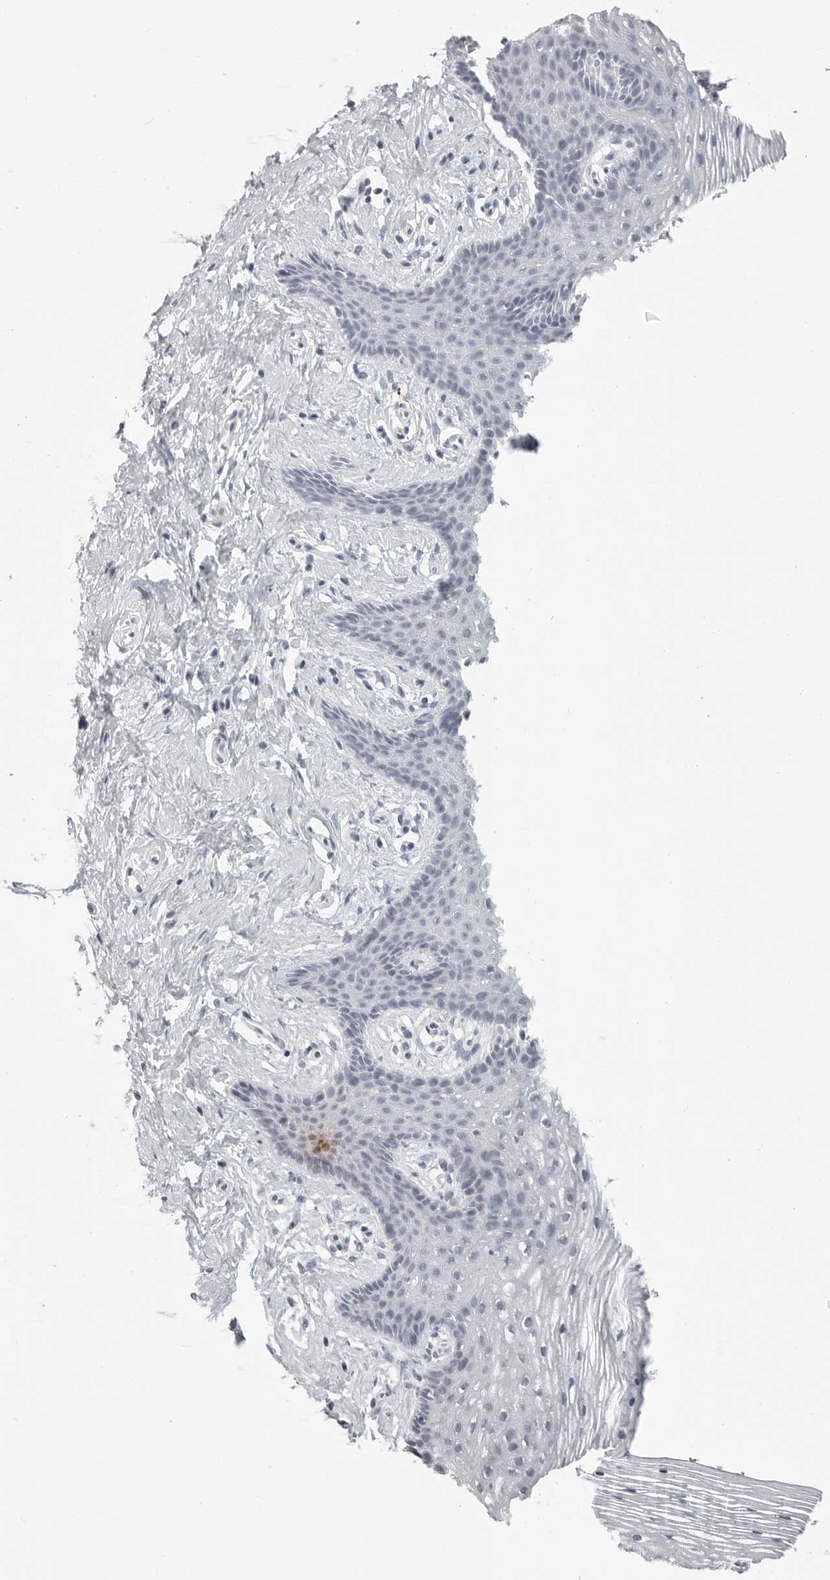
{"staining": {"intensity": "negative", "quantity": "none", "location": "none"}, "tissue": "vagina", "cell_type": "Squamous epithelial cells", "image_type": "normal", "snomed": [{"axis": "morphology", "description": "Normal tissue, NOS"}, {"axis": "topography", "description": "Vagina"}], "caption": "Histopathology image shows no protein positivity in squamous epithelial cells of unremarkable vagina. Brightfield microscopy of IHC stained with DAB (3,3'-diaminobenzidine) (brown) and hematoxylin (blue), captured at high magnification.", "gene": "PRSS1", "patient": {"sex": "female", "age": 32}}